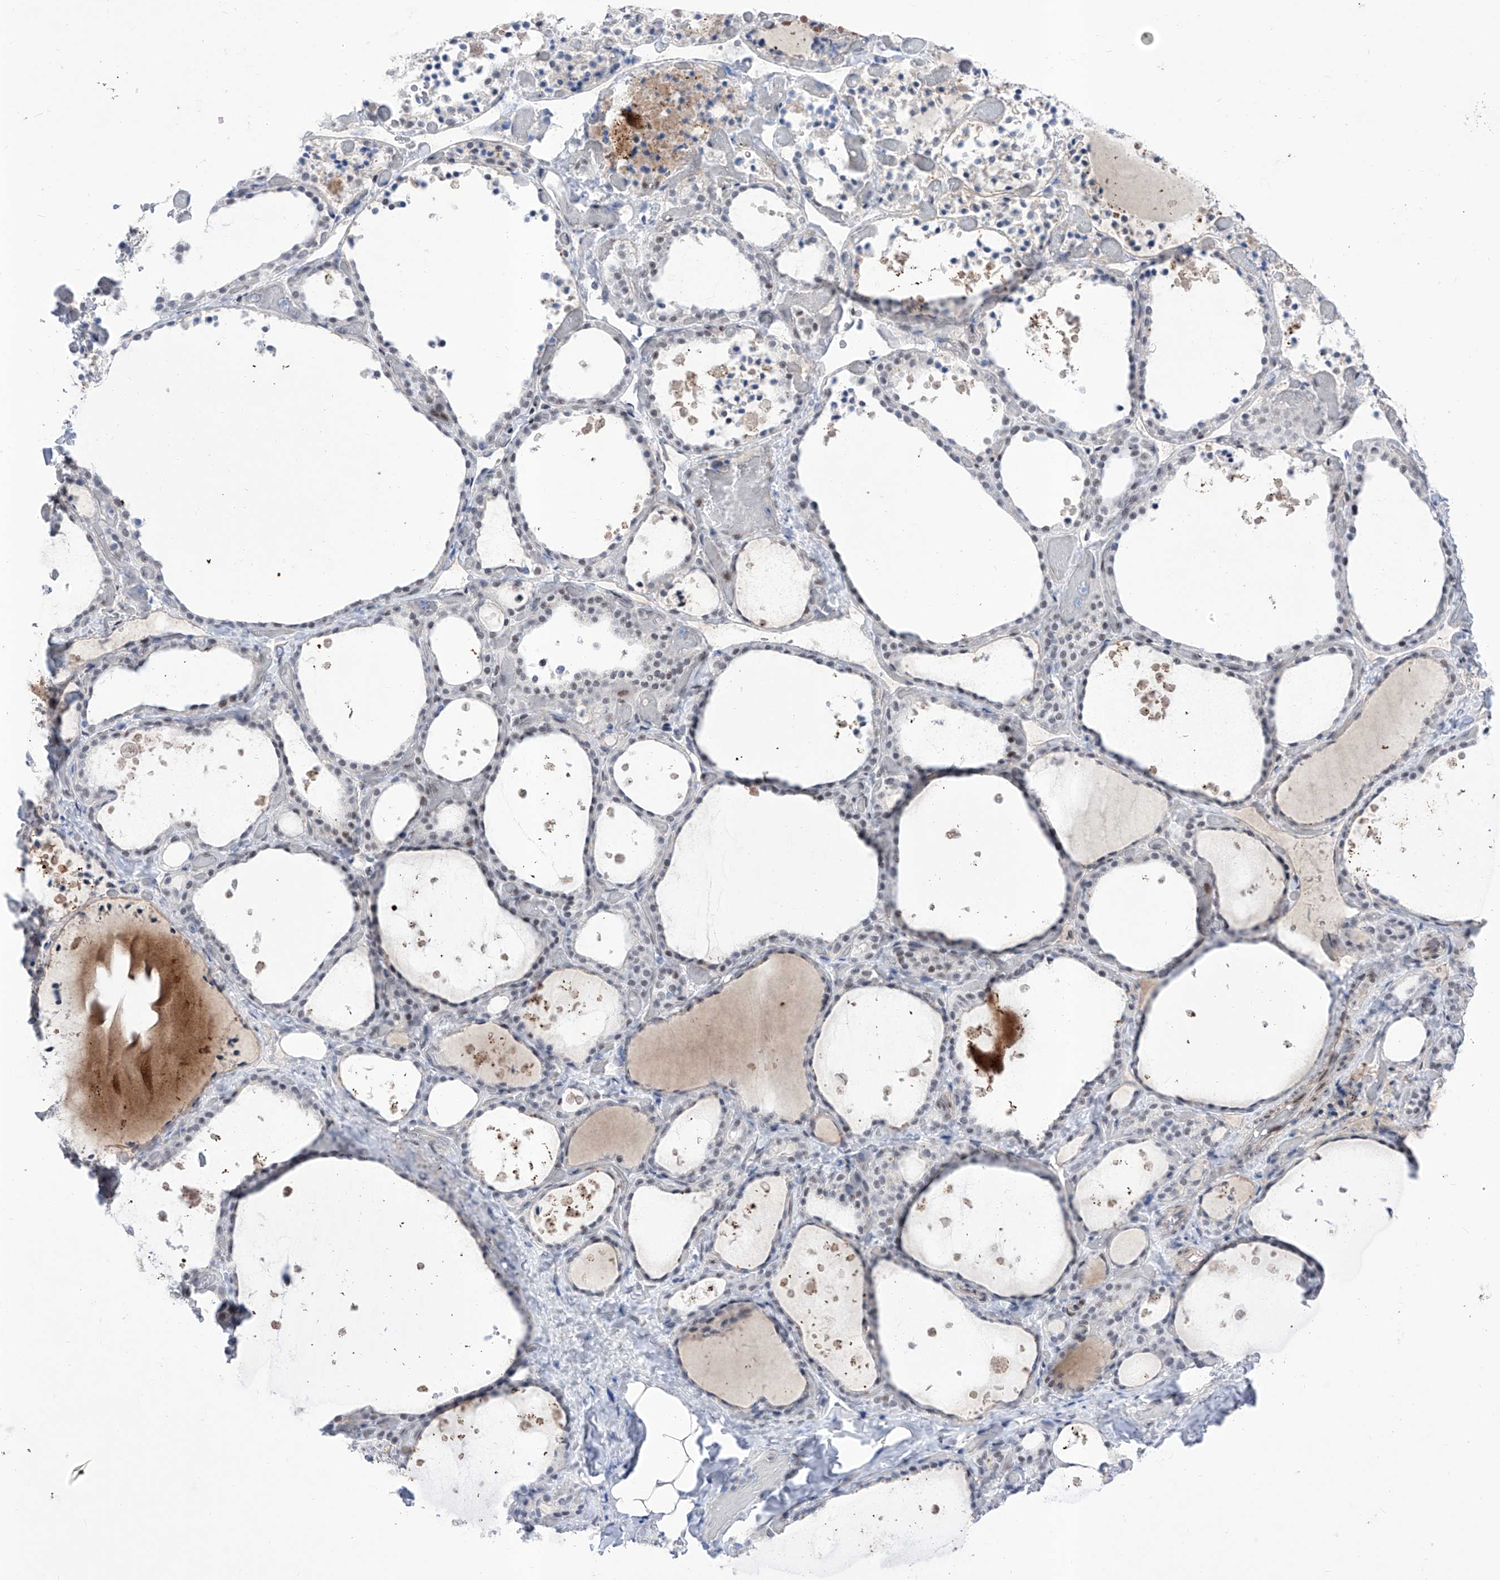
{"staining": {"intensity": "moderate", "quantity": "25%-75%", "location": "nuclear"}, "tissue": "thyroid gland", "cell_type": "Glandular cells", "image_type": "normal", "snomed": [{"axis": "morphology", "description": "Normal tissue, NOS"}, {"axis": "topography", "description": "Thyroid gland"}], "caption": "Glandular cells show medium levels of moderate nuclear staining in about 25%-75% of cells in benign human thyroid gland.", "gene": "ATN1", "patient": {"sex": "female", "age": 44}}